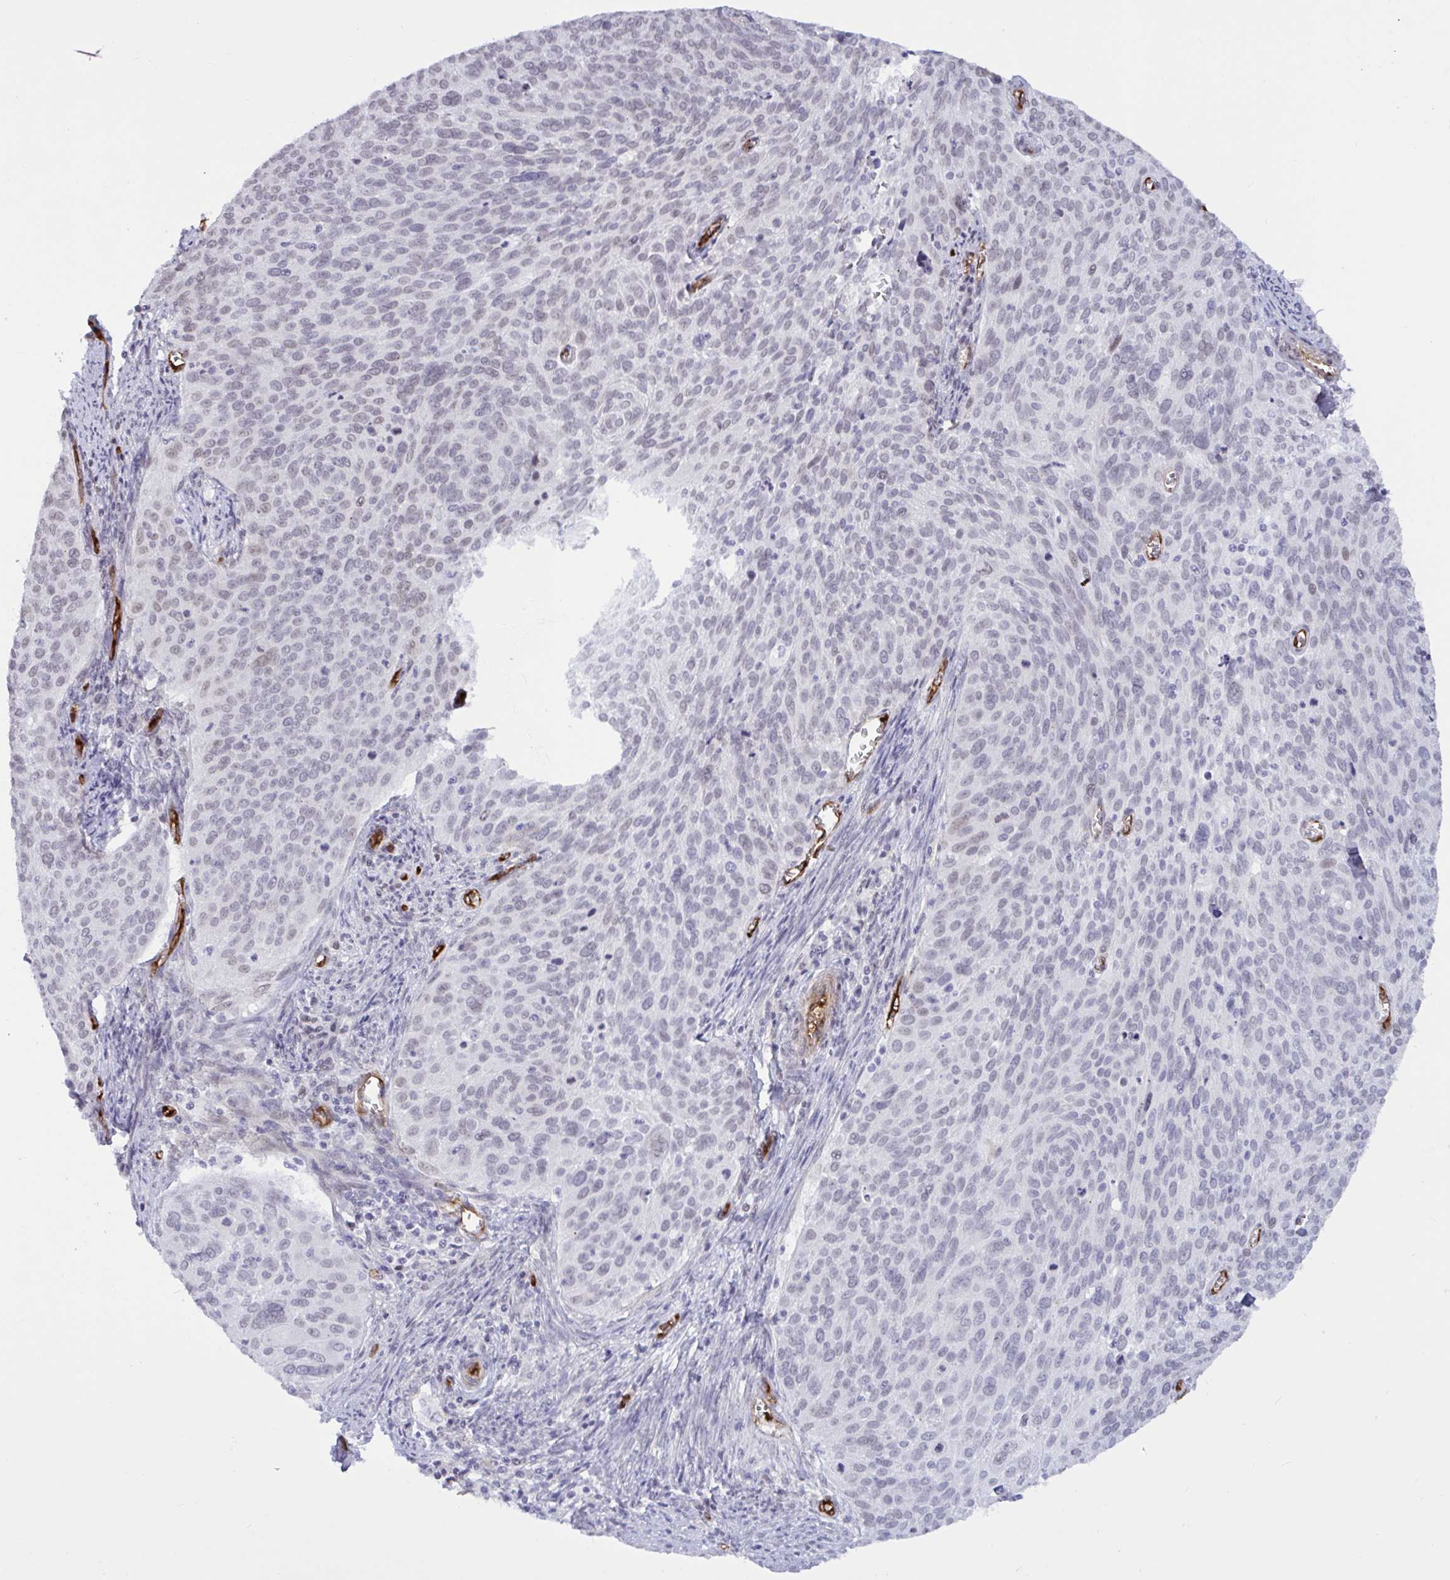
{"staining": {"intensity": "weak", "quantity": "<25%", "location": "nuclear"}, "tissue": "cervical cancer", "cell_type": "Tumor cells", "image_type": "cancer", "snomed": [{"axis": "morphology", "description": "Squamous cell carcinoma, NOS"}, {"axis": "topography", "description": "Cervix"}], "caption": "DAB (3,3'-diaminobenzidine) immunohistochemical staining of cervical cancer (squamous cell carcinoma) reveals no significant positivity in tumor cells.", "gene": "EML1", "patient": {"sex": "female", "age": 39}}